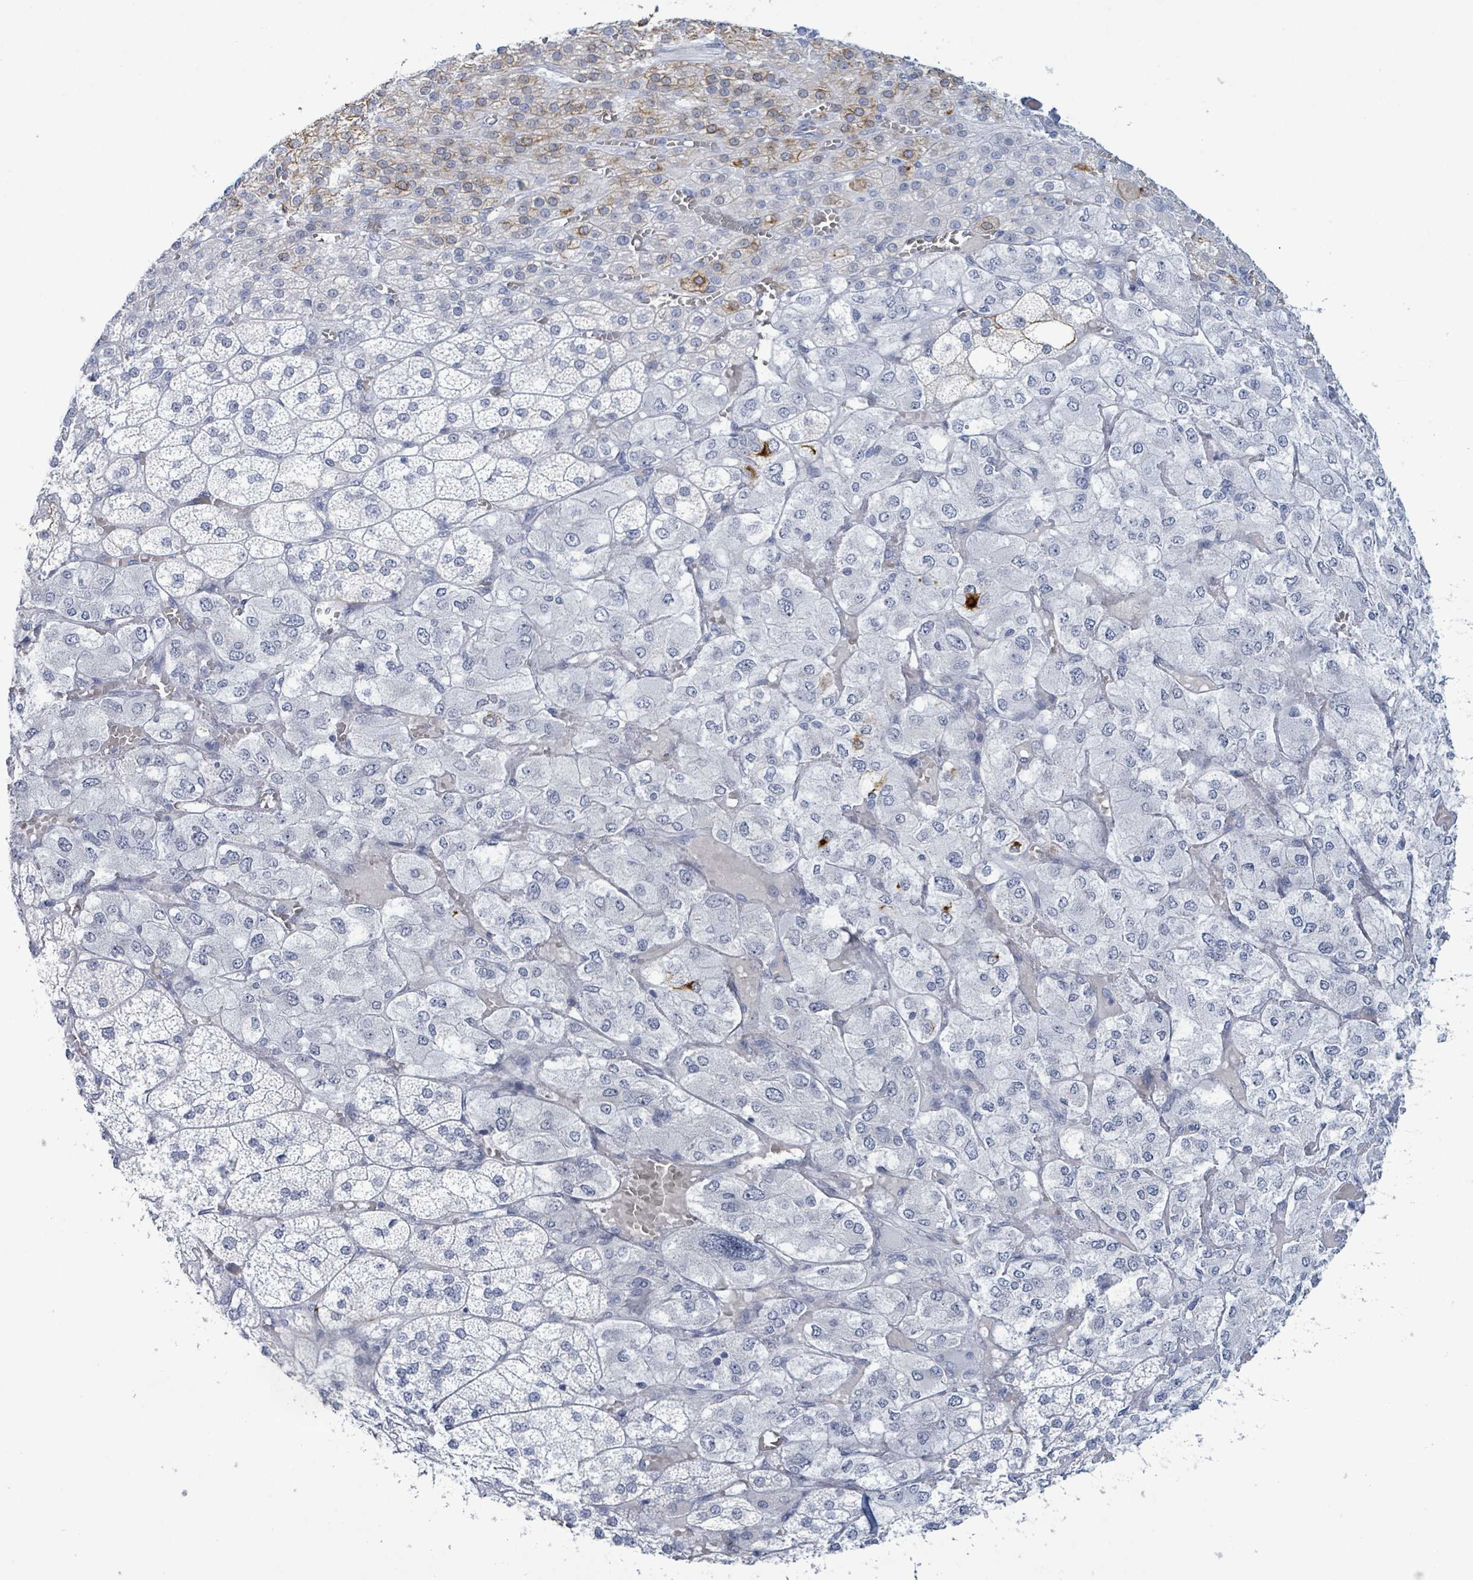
{"staining": {"intensity": "negative", "quantity": "none", "location": "none"}, "tissue": "adrenal gland", "cell_type": "Glandular cells", "image_type": "normal", "snomed": [{"axis": "morphology", "description": "Normal tissue, NOS"}, {"axis": "topography", "description": "Adrenal gland"}], "caption": "Adrenal gland was stained to show a protein in brown. There is no significant expression in glandular cells. (DAB (3,3'-diaminobenzidine) immunohistochemistry (IHC) visualized using brightfield microscopy, high magnification).", "gene": "KRT8", "patient": {"sex": "female", "age": 60}}